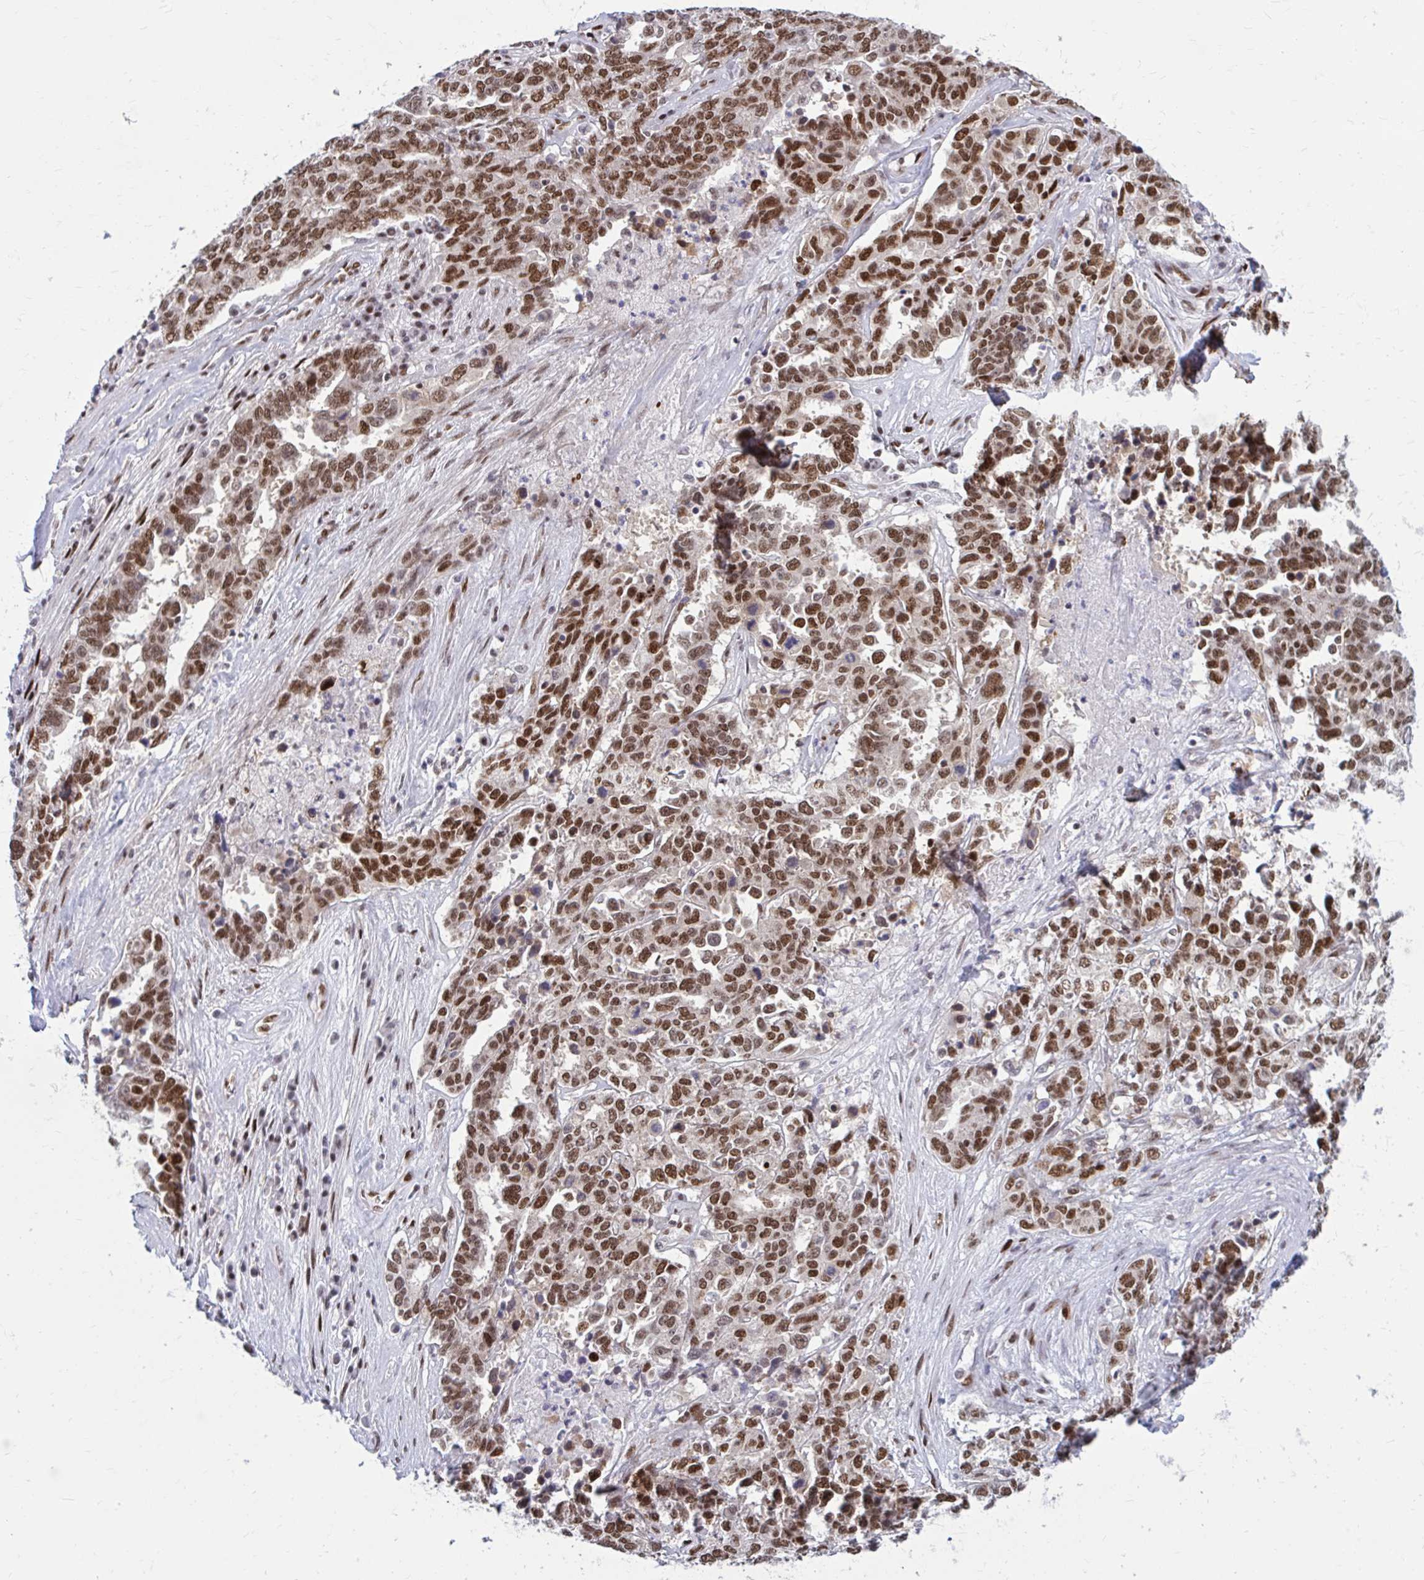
{"staining": {"intensity": "strong", "quantity": ">75%", "location": "nuclear"}, "tissue": "ovarian cancer", "cell_type": "Tumor cells", "image_type": "cancer", "snomed": [{"axis": "morphology", "description": "Carcinoma, endometroid"}, {"axis": "topography", "description": "Ovary"}], "caption": "Immunohistochemistry (IHC) micrograph of neoplastic tissue: human ovarian cancer (endometroid carcinoma) stained using IHC displays high levels of strong protein expression localized specifically in the nuclear of tumor cells, appearing as a nuclear brown color.", "gene": "PSME4", "patient": {"sex": "female", "age": 62}}